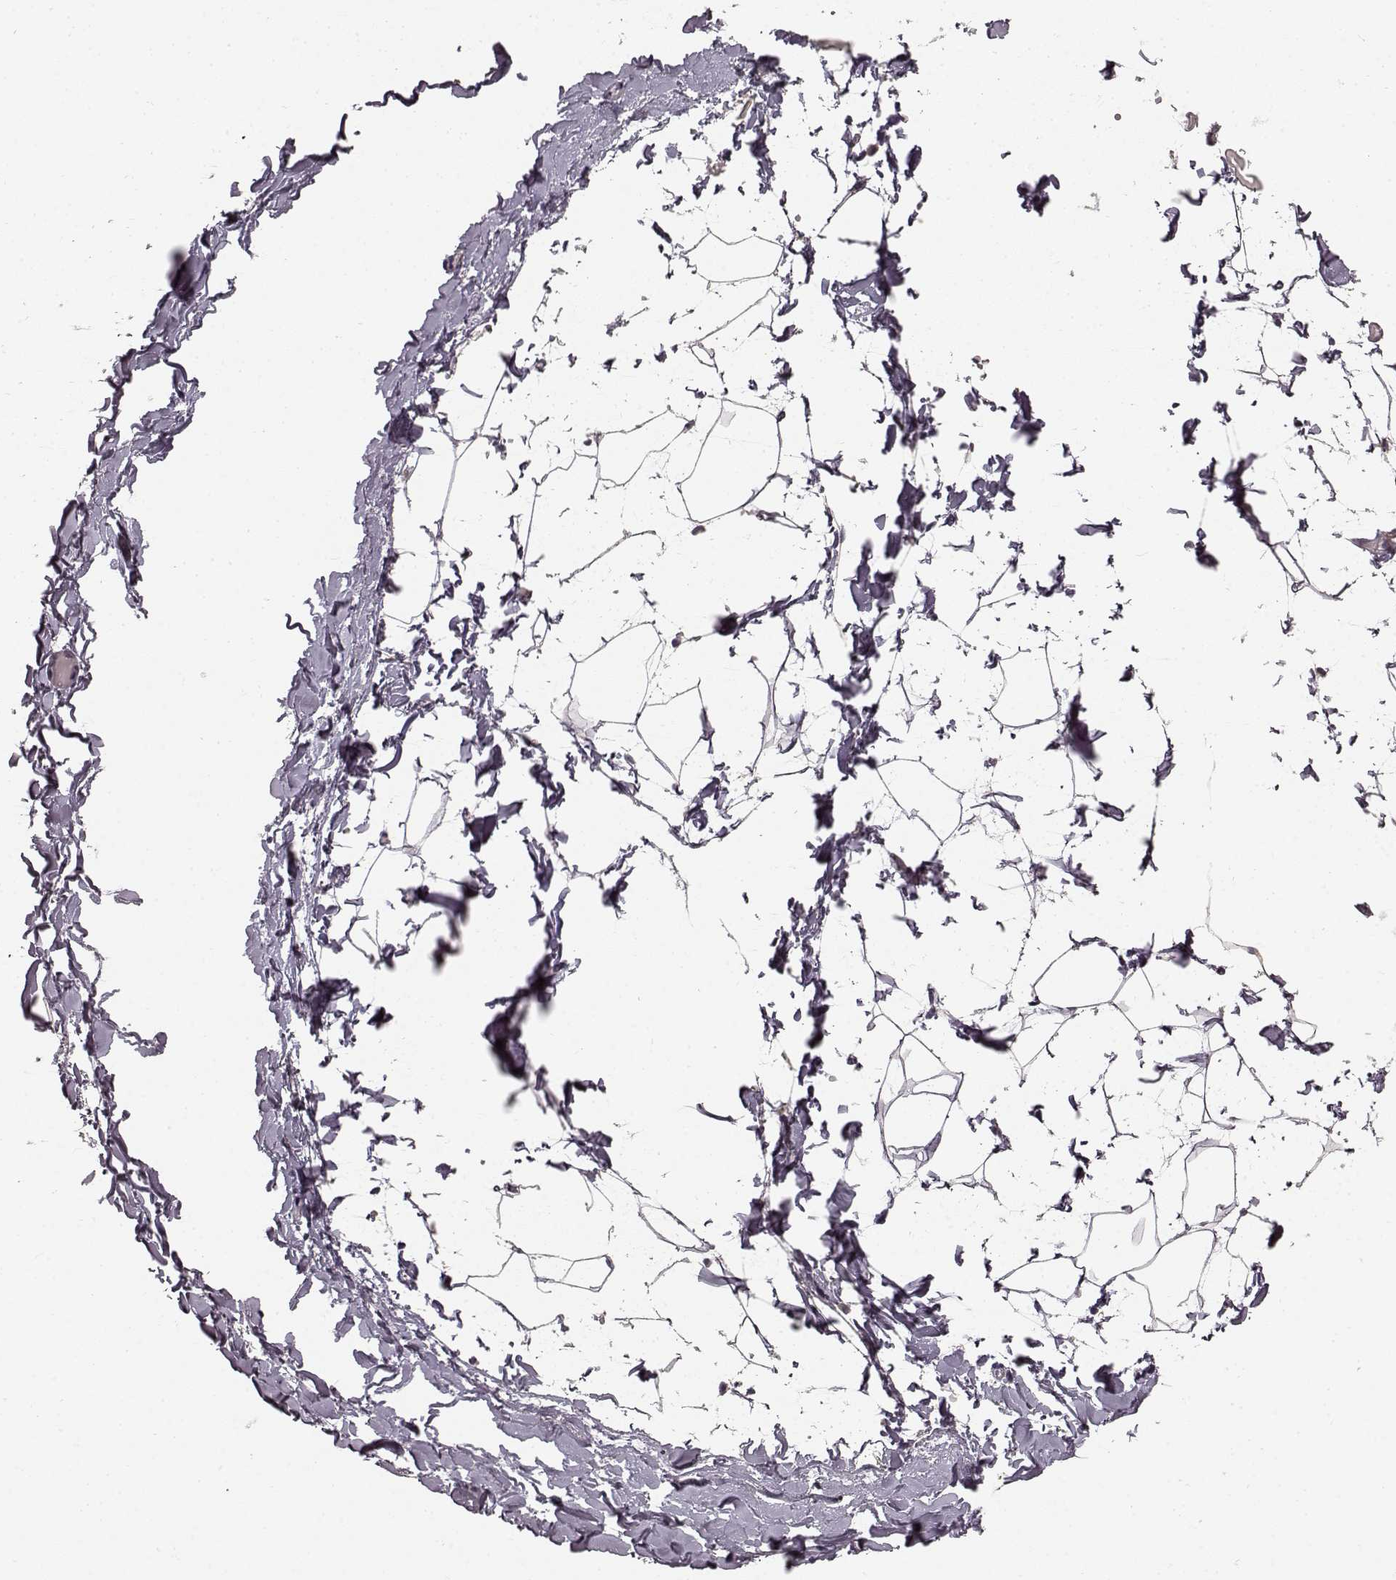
{"staining": {"intensity": "negative", "quantity": "none", "location": "none"}, "tissue": "adipose tissue", "cell_type": "Adipocytes", "image_type": "normal", "snomed": [{"axis": "morphology", "description": "Normal tissue, NOS"}, {"axis": "topography", "description": "Gallbladder"}, {"axis": "topography", "description": "Peripheral nerve tissue"}], "caption": "An IHC photomicrograph of unremarkable adipose tissue is shown. There is no staining in adipocytes of adipose tissue. The staining was performed using DAB to visualize the protein expression in brown, while the nuclei were stained in blue with hematoxylin (Magnification: 20x).", "gene": "RIT2", "patient": {"sex": "female", "age": 45}}